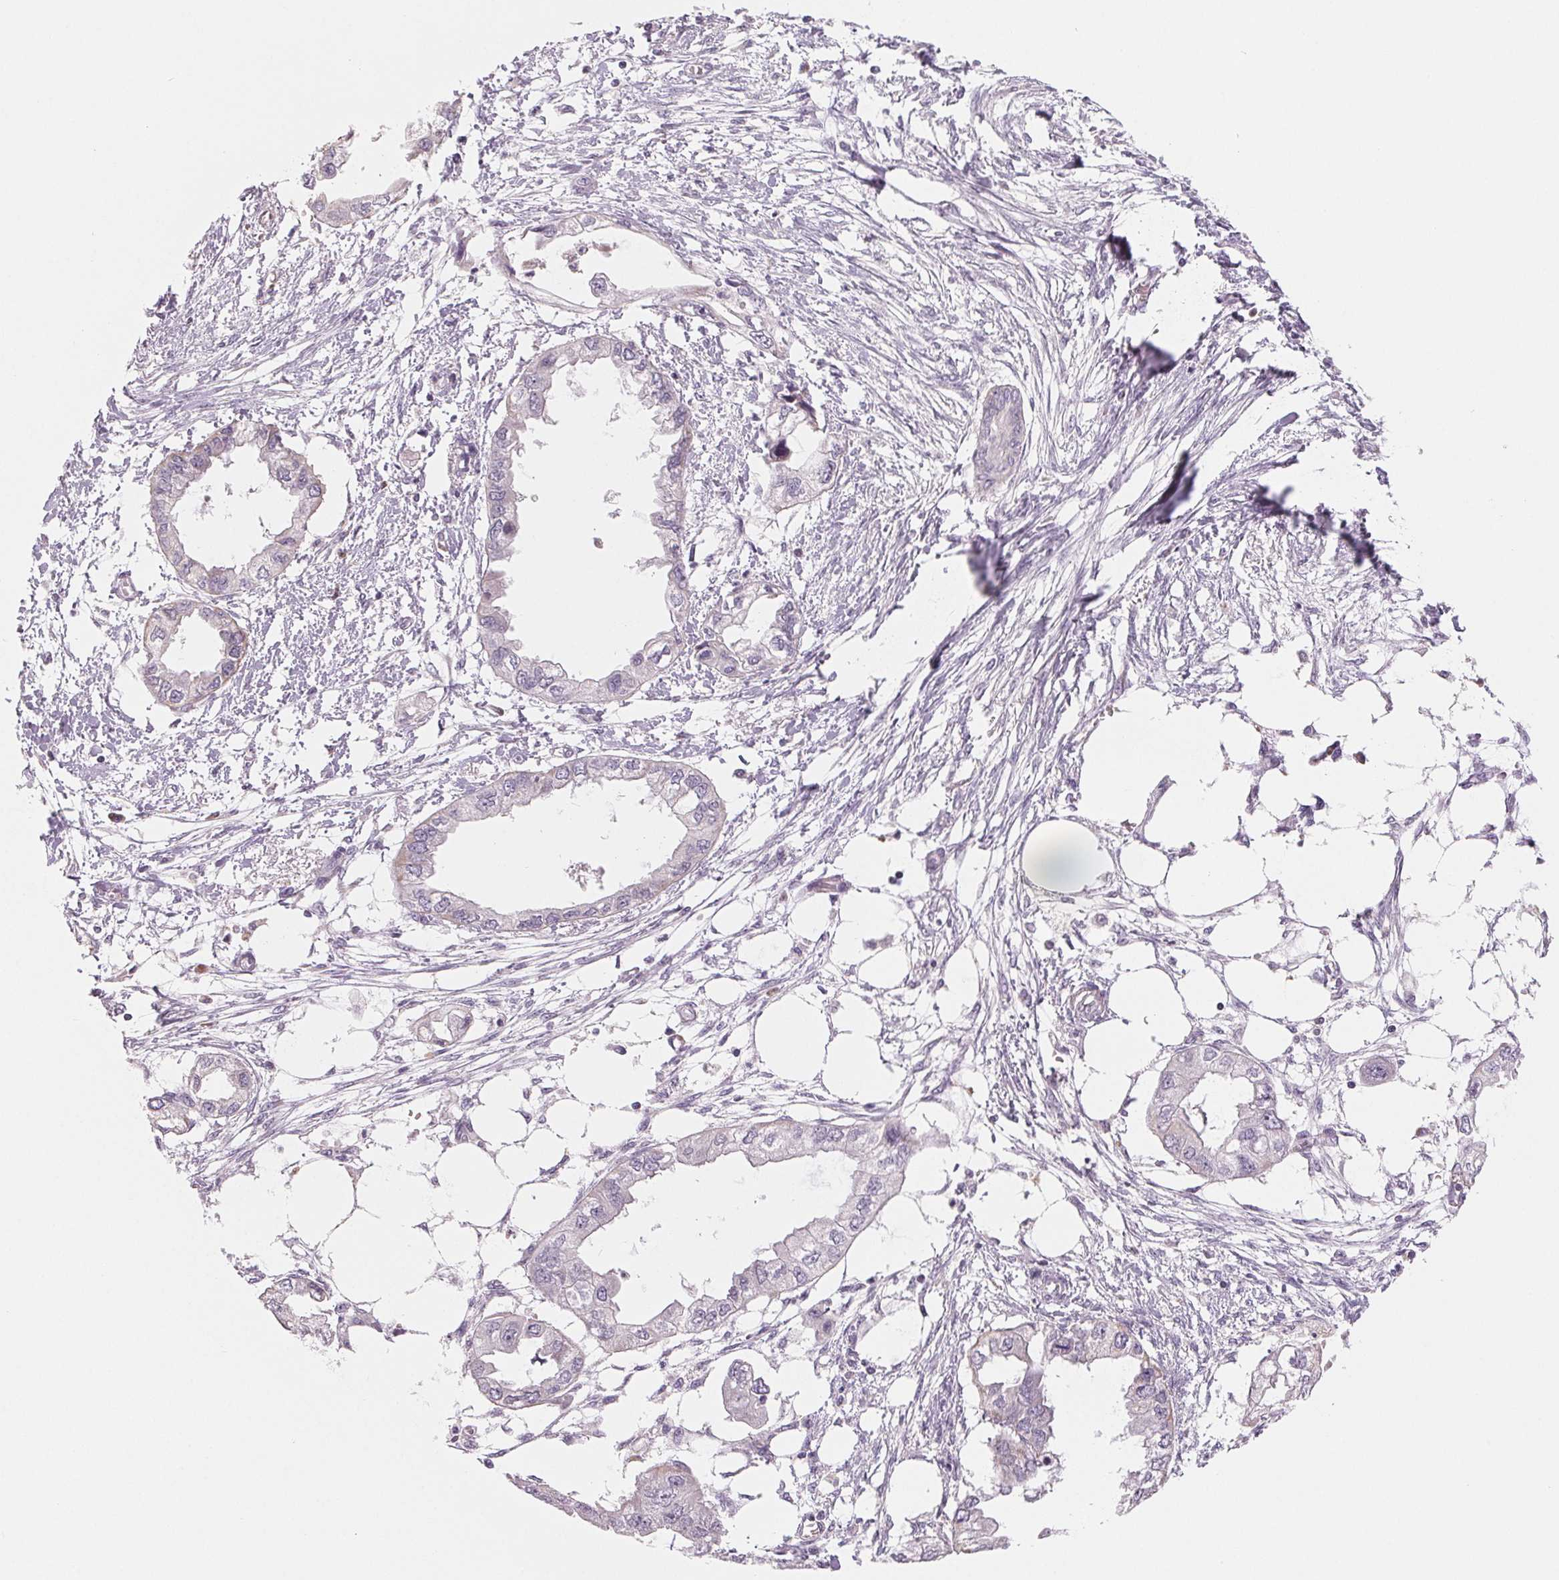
{"staining": {"intensity": "negative", "quantity": "none", "location": "none"}, "tissue": "endometrial cancer", "cell_type": "Tumor cells", "image_type": "cancer", "snomed": [{"axis": "morphology", "description": "Adenocarcinoma, NOS"}, {"axis": "morphology", "description": "Adenocarcinoma, metastatic, NOS"}, {"axis": "topography", "description": "Adipose tissue"}, {"axis": "topography", "description": "Endometrium"}], "caption": "This micrograph is of metastatic adenocarcinoma (endometrial) stained with IHC to label a protein in brown with the nuclei are counter-stained blue. There is no positivity in tumor cells.", "gene": "HINT2", "patient": {"sex": "female", "age": 67}}